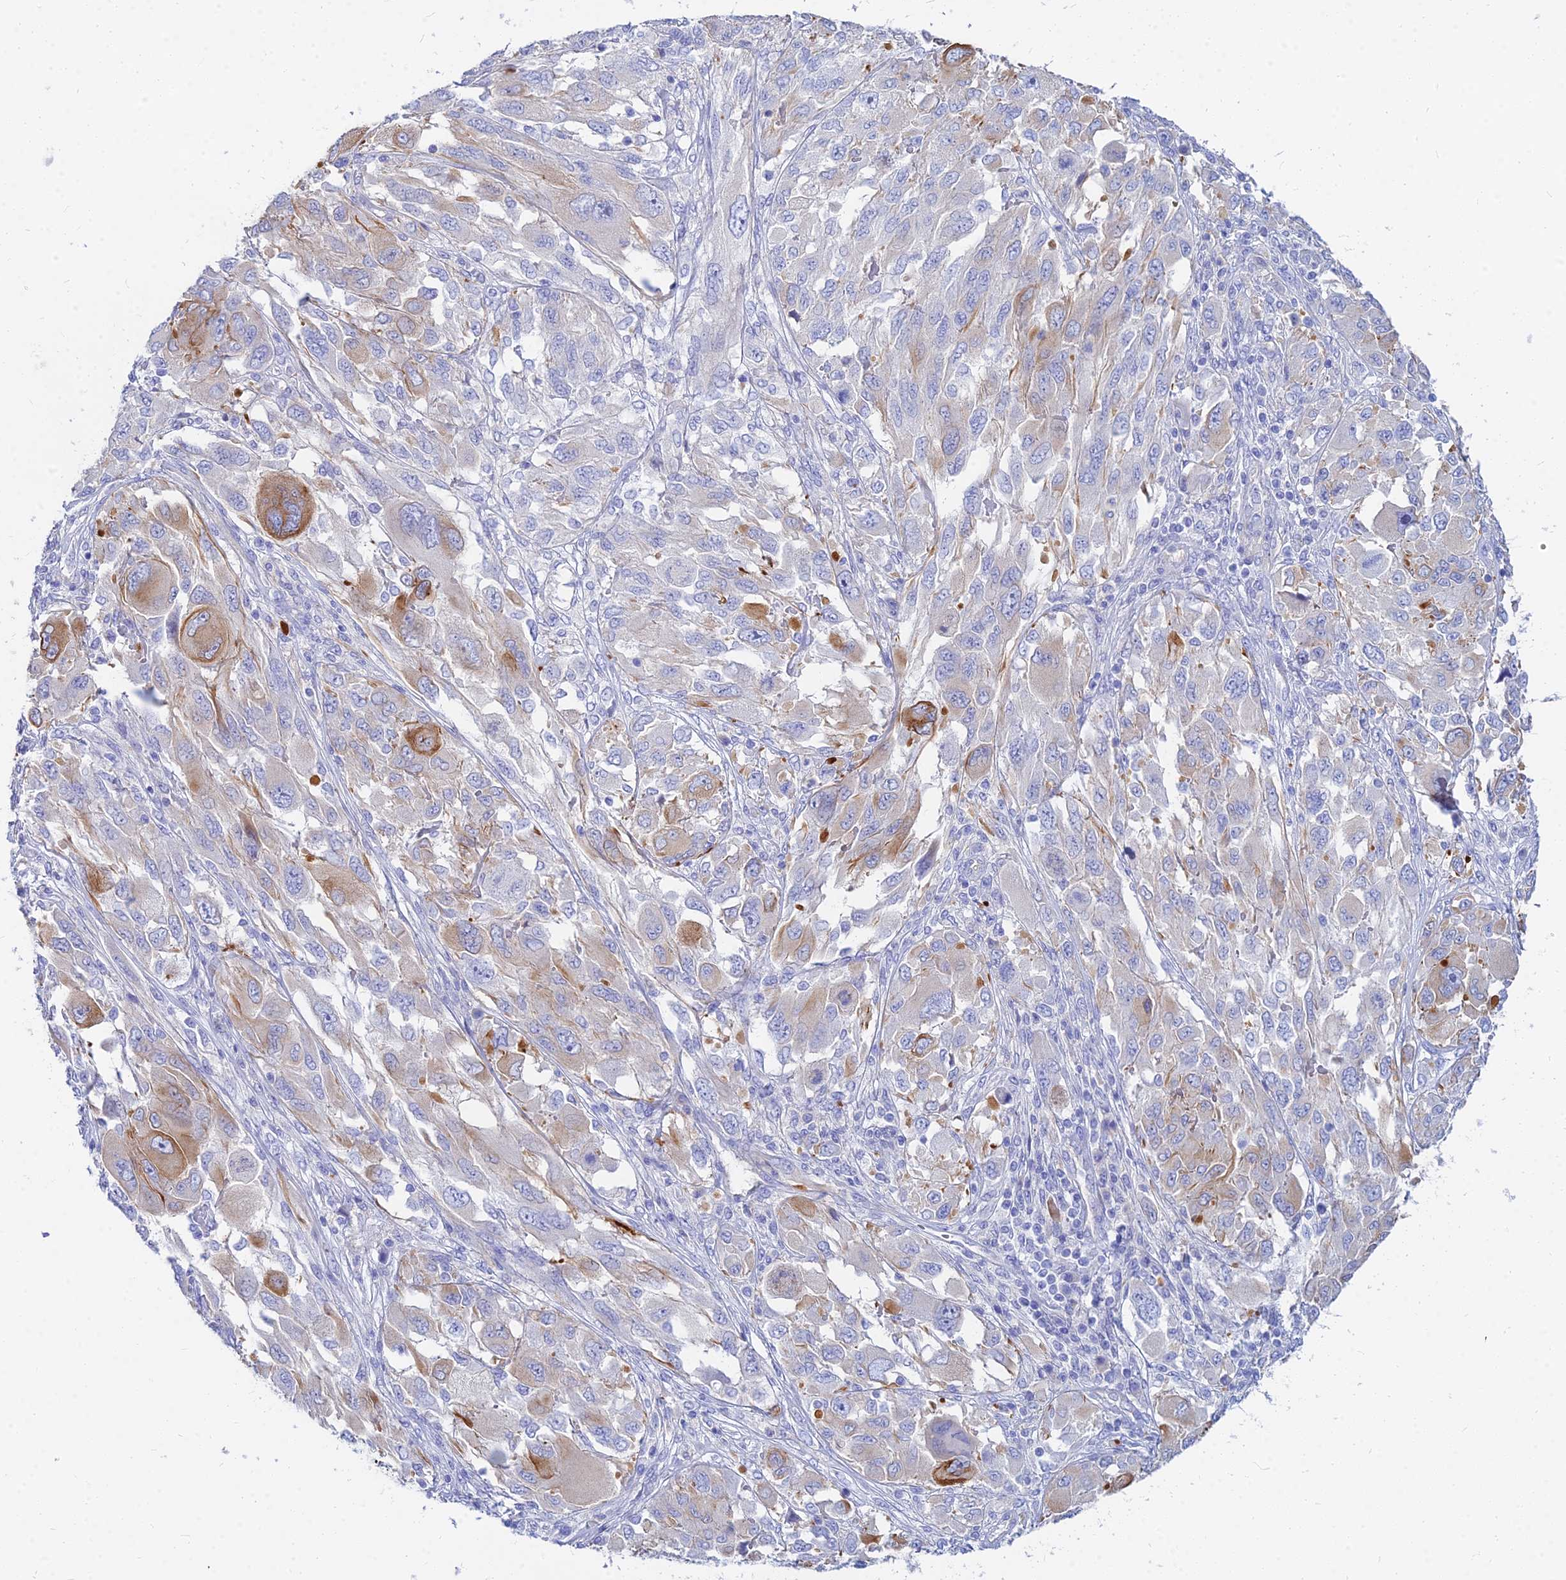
{"staining": {"intensity": "moderate", "quantity": "<25%", "location": "cytoplasmic/membranous"}, "tissue": "melanoma", "cell_type": "Tumor cells", "image_type": "cancer", "snomed": [{"axis": "morphology", "description": "Malignant melanoma, NOS"}, {"axis": "topography", "description": "Skin"}], "caption": "Melanoma stained with a brown dye displays moderate cytoplasmic/membranous positive staining in about <25% of tumor cells.", "gene": "ZNF552", "patient": {"sex": "female", "age": 91}}